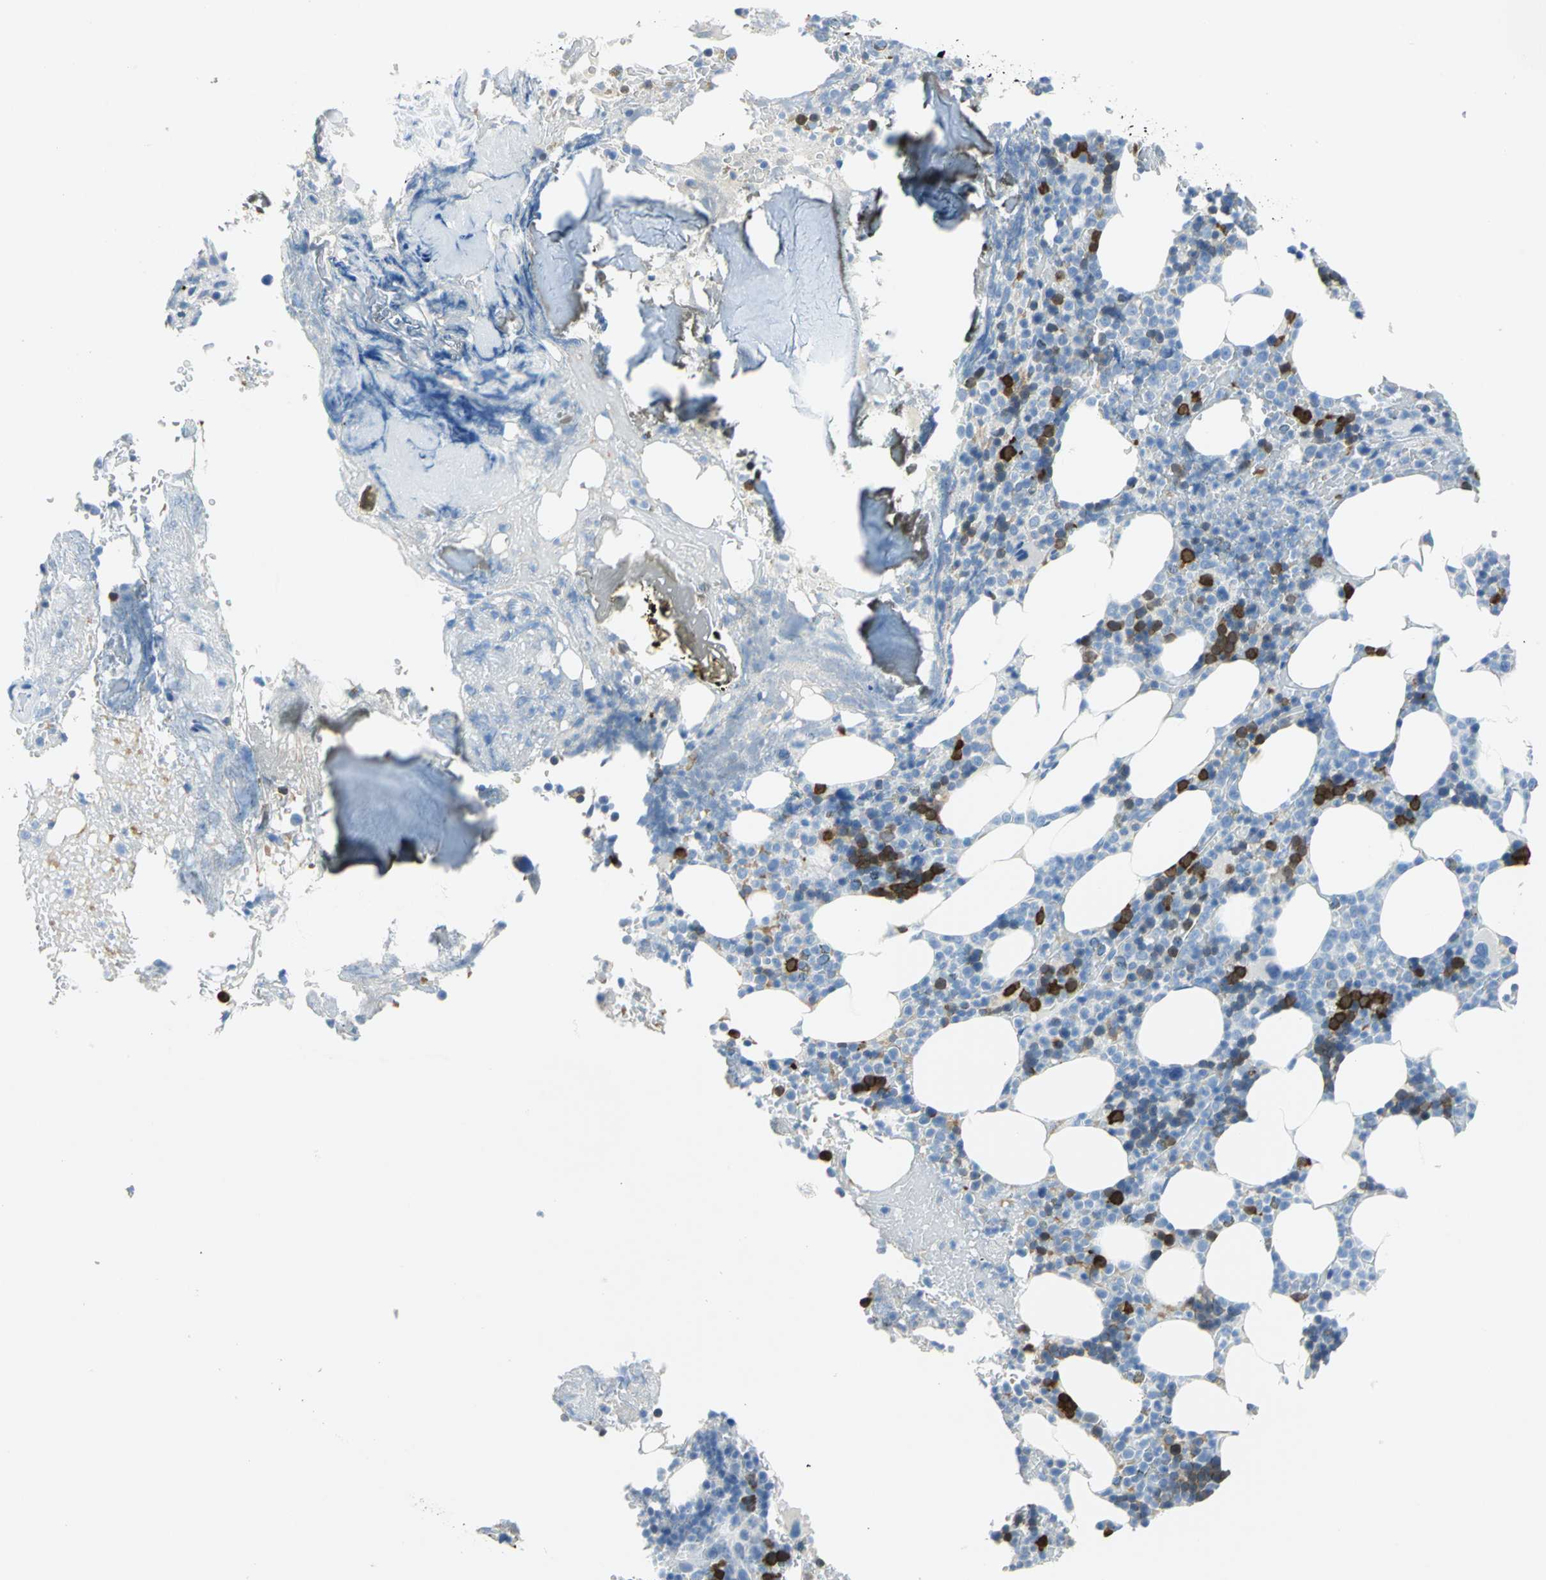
{"staining": {"intensity": "strong", "quantity": "<25%", "location": "cytoplasmic/membranous,nuclear"}, "tissue": "bone marrow", "cell_type": "Hematopoietic cells", "image_type": "normal", "snomed": [{"axis": "morphology", "description": "Normal tissue, NOS"}, {"axis": "topography", "description": "Bone marrow"}], "caption": "IHC of normal human bone marrow demonstrates medium levels of strong cytoplasmic/membranous,nuclear expression in approximately <25% of hematopoietic cells. The protein of interest is shown in brown color, while the nuclei are stained blue.", "gene": "PKLR", "patient": {"sex": "female", "age": 73}}